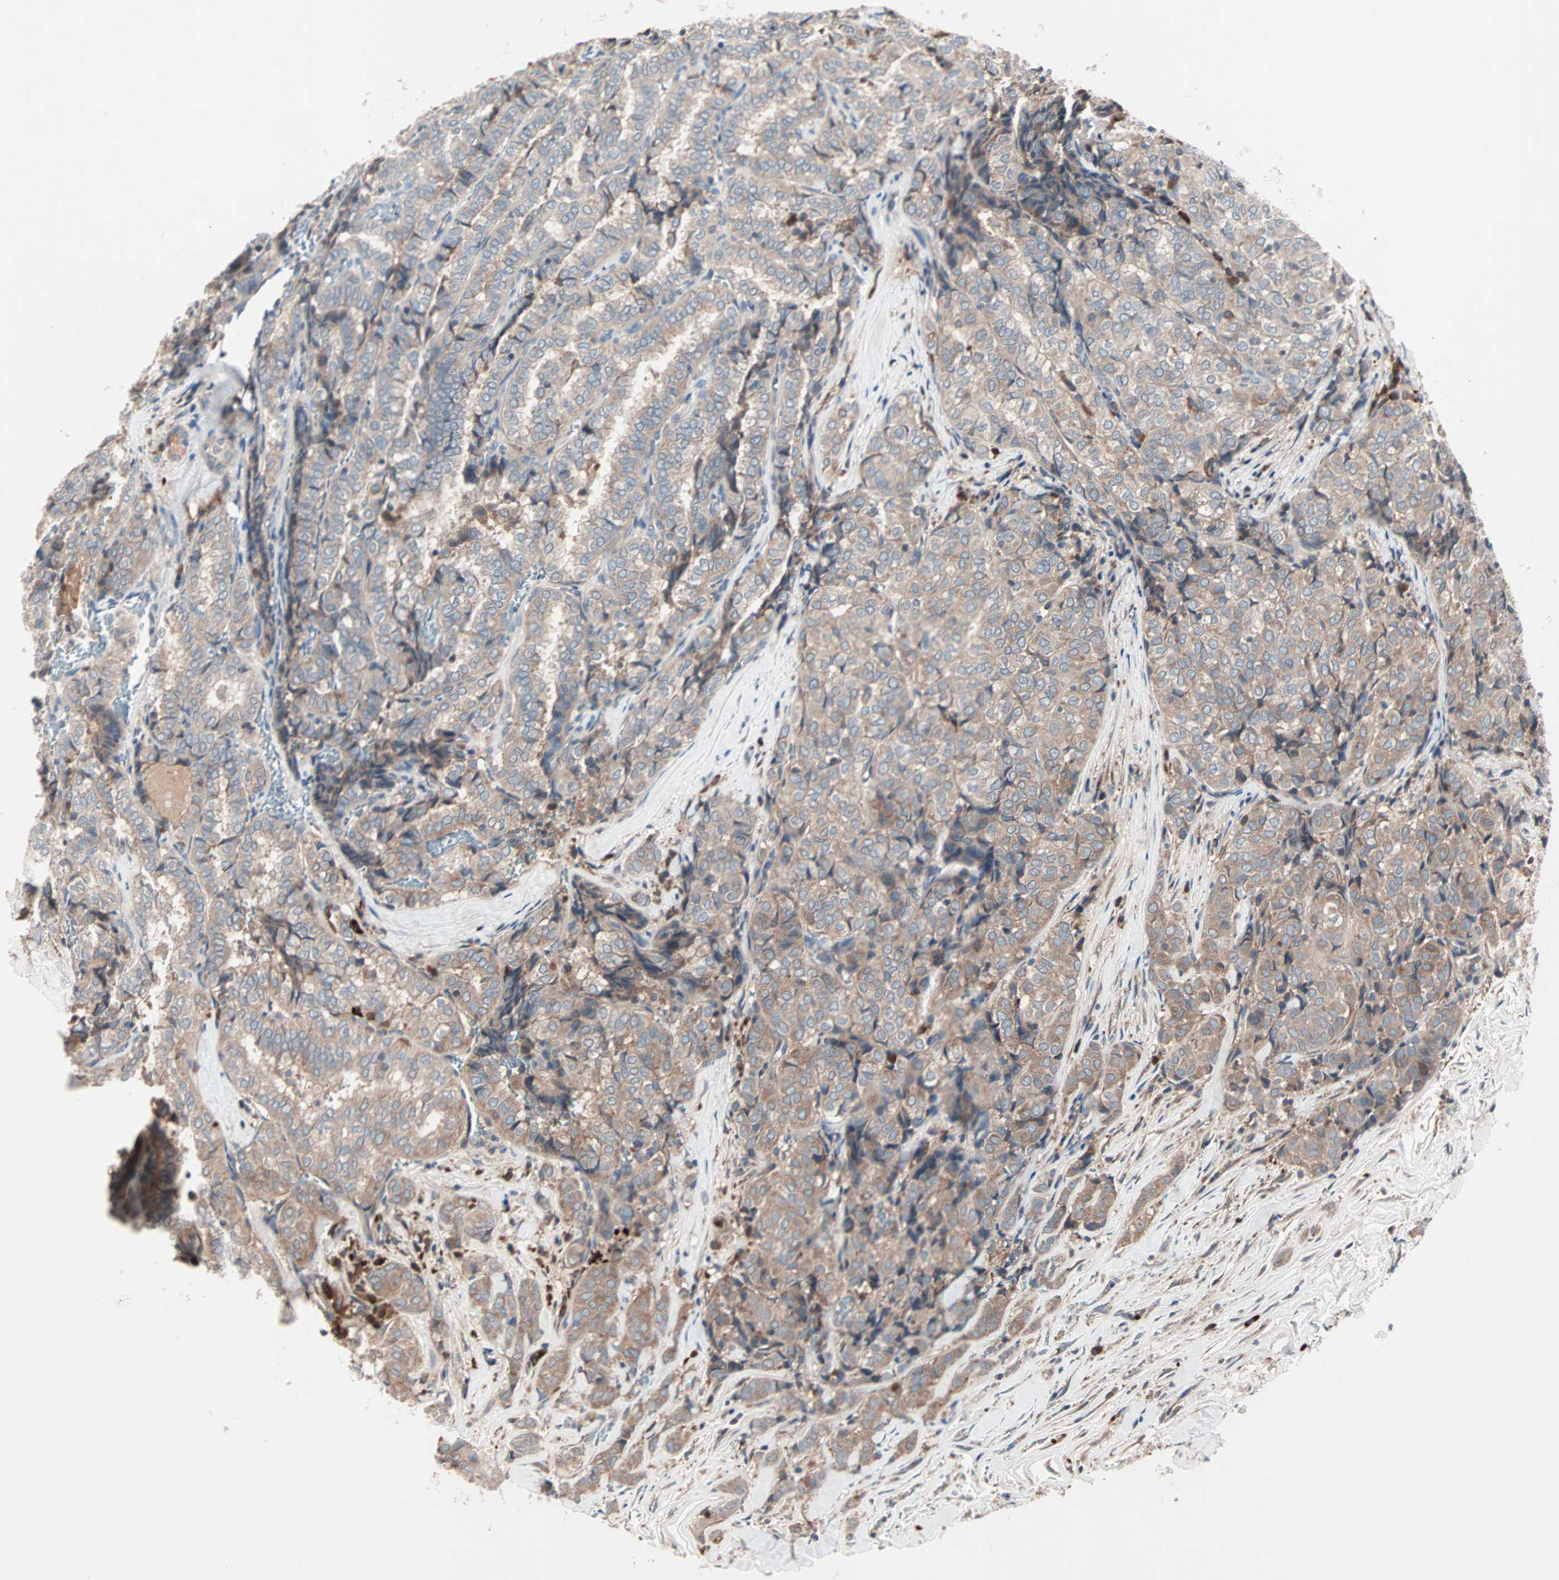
{"staining": {"intensity": "weak", "quantity": ">75%", "location": "cytoplasmic/membranous"}, "tissue": "thyroid cancer", "cell_type": "Tumor cells", "image_type": "cancer", "snomed": [{"axis": "morphology", "description": "Normal tissue, NOS"}, {"axis": "morphology", "description": "Papillary adenocarcinoma, NOS"}, {"axis": "topography", "description": "Thyroid gland"}], "caption": "Thyroid cancer stained with immunohistochemistry exhibits weak cytoplasmic/membranous expression in about >75% of tumor cells.", "gene": "CAD", "patient": {"sex": "female", "age": 30}}